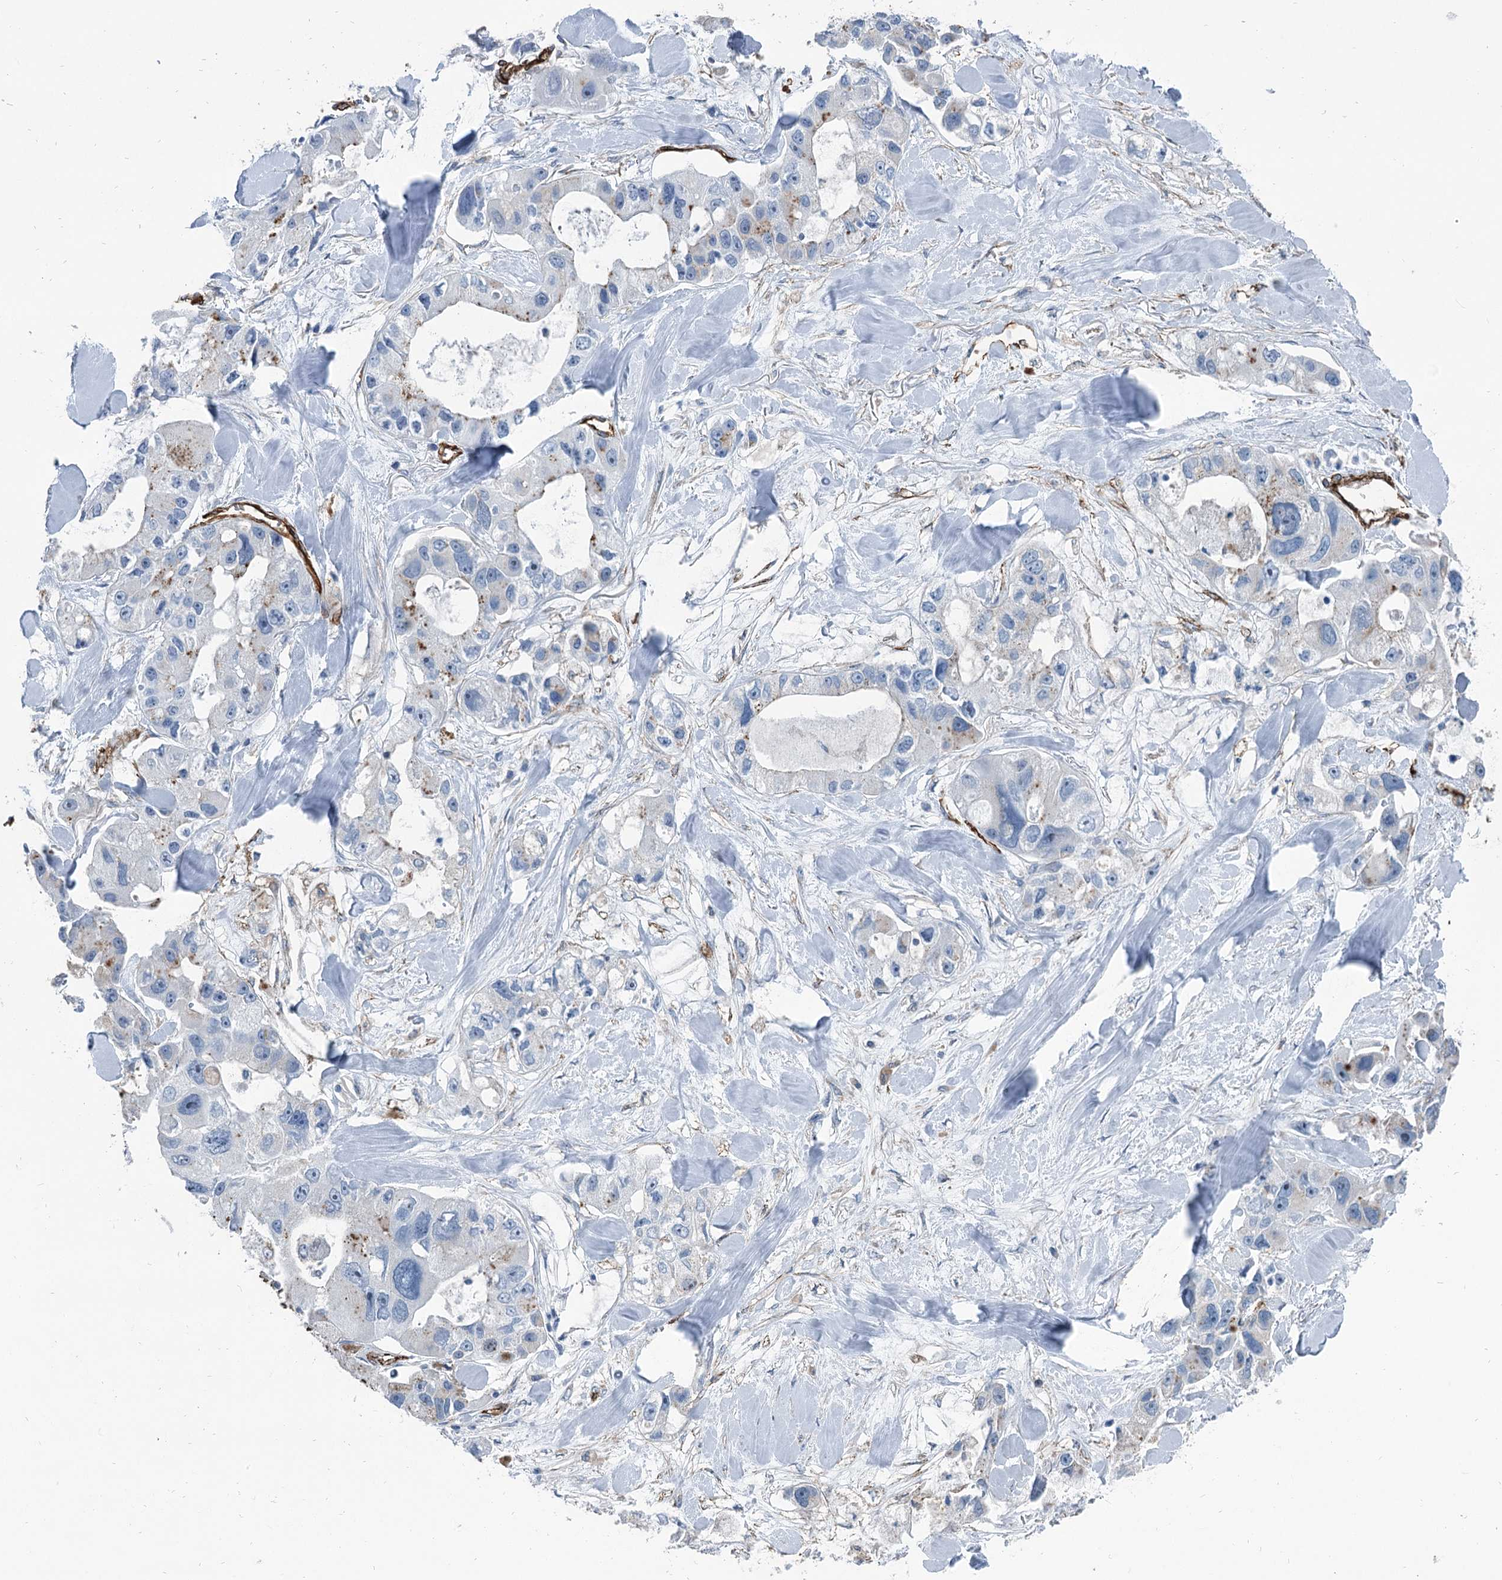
{"staining": {"intensity": "weak", "quantity": "<25%", "location": "cytoplasmic/membranous"}, "tissue": "lung cancer", "cell_type": "Tumor cells", "image_type": "cancer", "snomed": [{"axis": "morphology", "description": "Adenocarcinoma, NOS"}, {"axis": "topography", "description": "Lung"}], "caption": "A photomicrograph of lung cancer (adenocarcinoma) stained for a protein exhibits no brown staining in tumor cells.", "gene": "IQSEC1", "patient": {"sex": "female", "age": 54}}